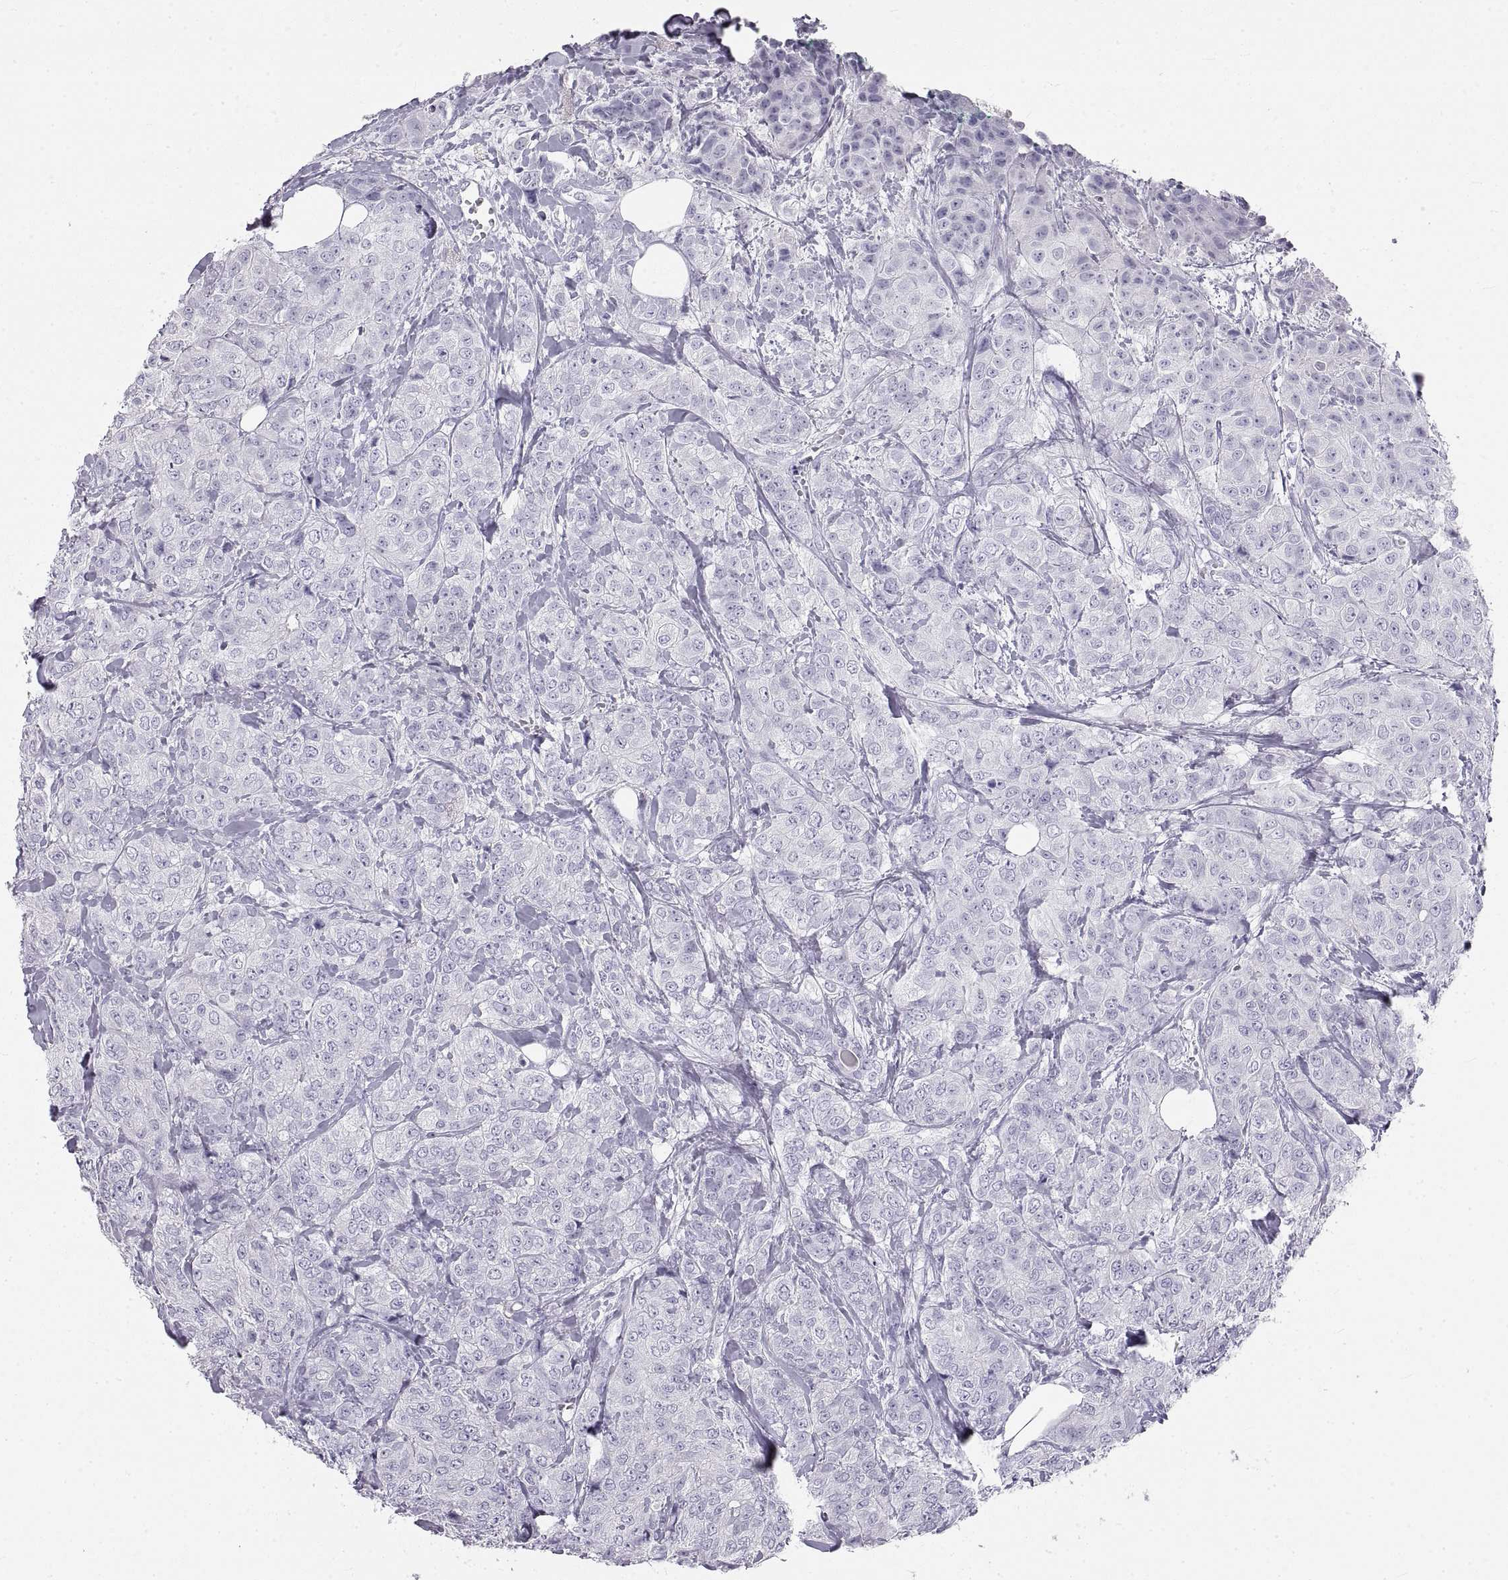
{"staining": {"intensity": "negative", "quantity": "none", "location": "none"}, "tissue": "breast cancer", "cell_type": "Tumor cells", "image_type": "cancer", "snomed": [{"axis": "morphology", "description": "Duct carcinoma"}, {"axis": "topography", "description": "Breast"}], "caption": "A high-resolution photomicrograph shows IHC staining of breast cancer, which demonstrates no significant staining in tumor cells.", "gene": "RLBP1", "patient": {"sex": "female", "age": 43}}